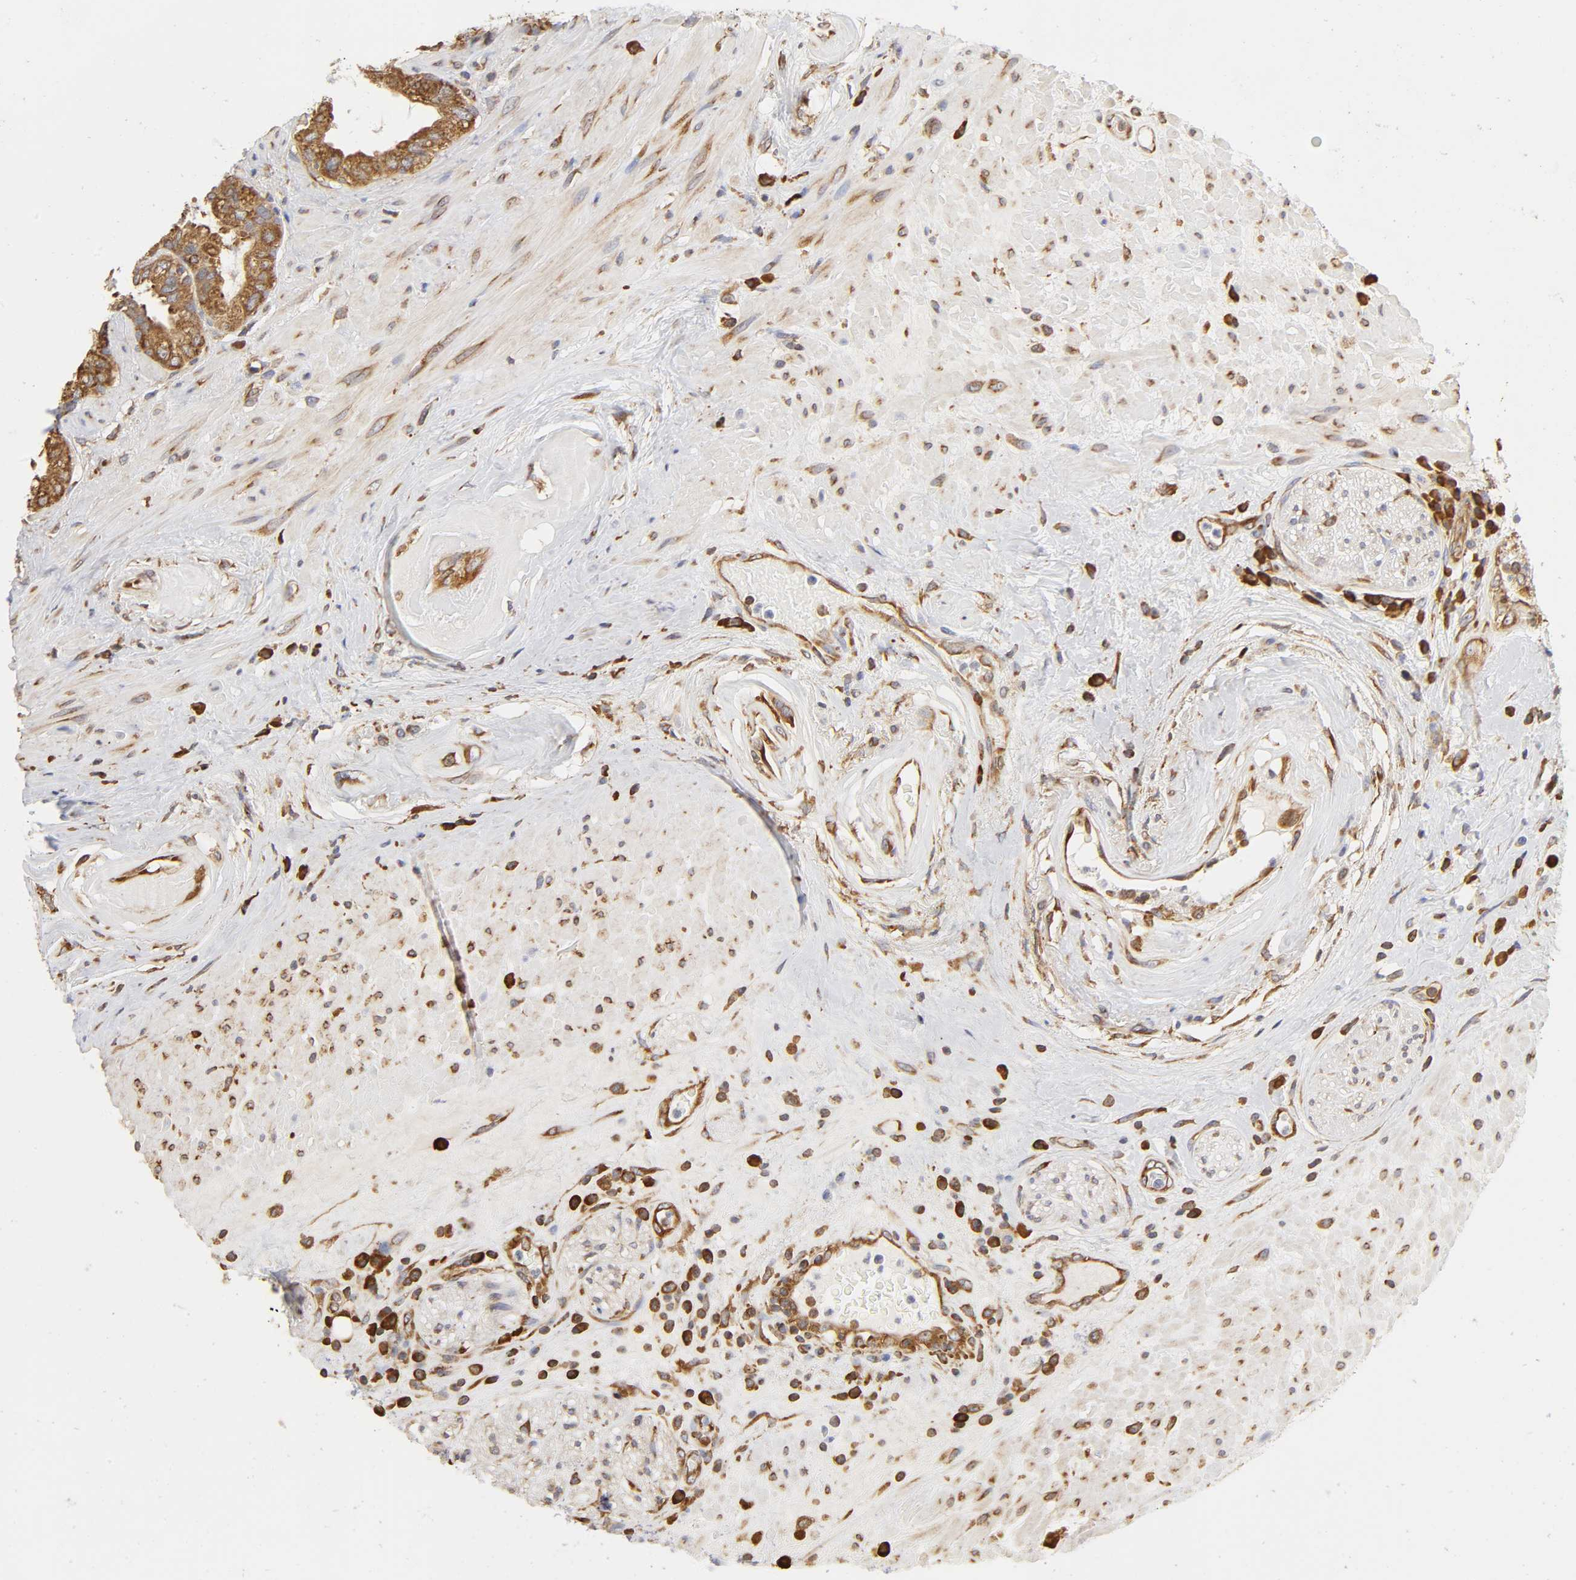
{"staining": {"intensity": "strong", "quantity": ">75%", "location": "cytoplasmic/membranous"}, "tissue": "seminal vesicle", "cell_type": "Glandular cells", "image_type": "normal", "snomed": [{"axis": "morphology", "description": "Normal tissue, NOS"}, {"axis": "topography", "description": "Seminal veicle"}], "caption": "IHC image of normal seminal vesicle stained for a protein (brown), which exhibits high levels of strong cytoplasmic/membranous expression in about >75% of glandular cells.", "gene": "RPL14", "patient": {"sex": "male", "age": 61}}